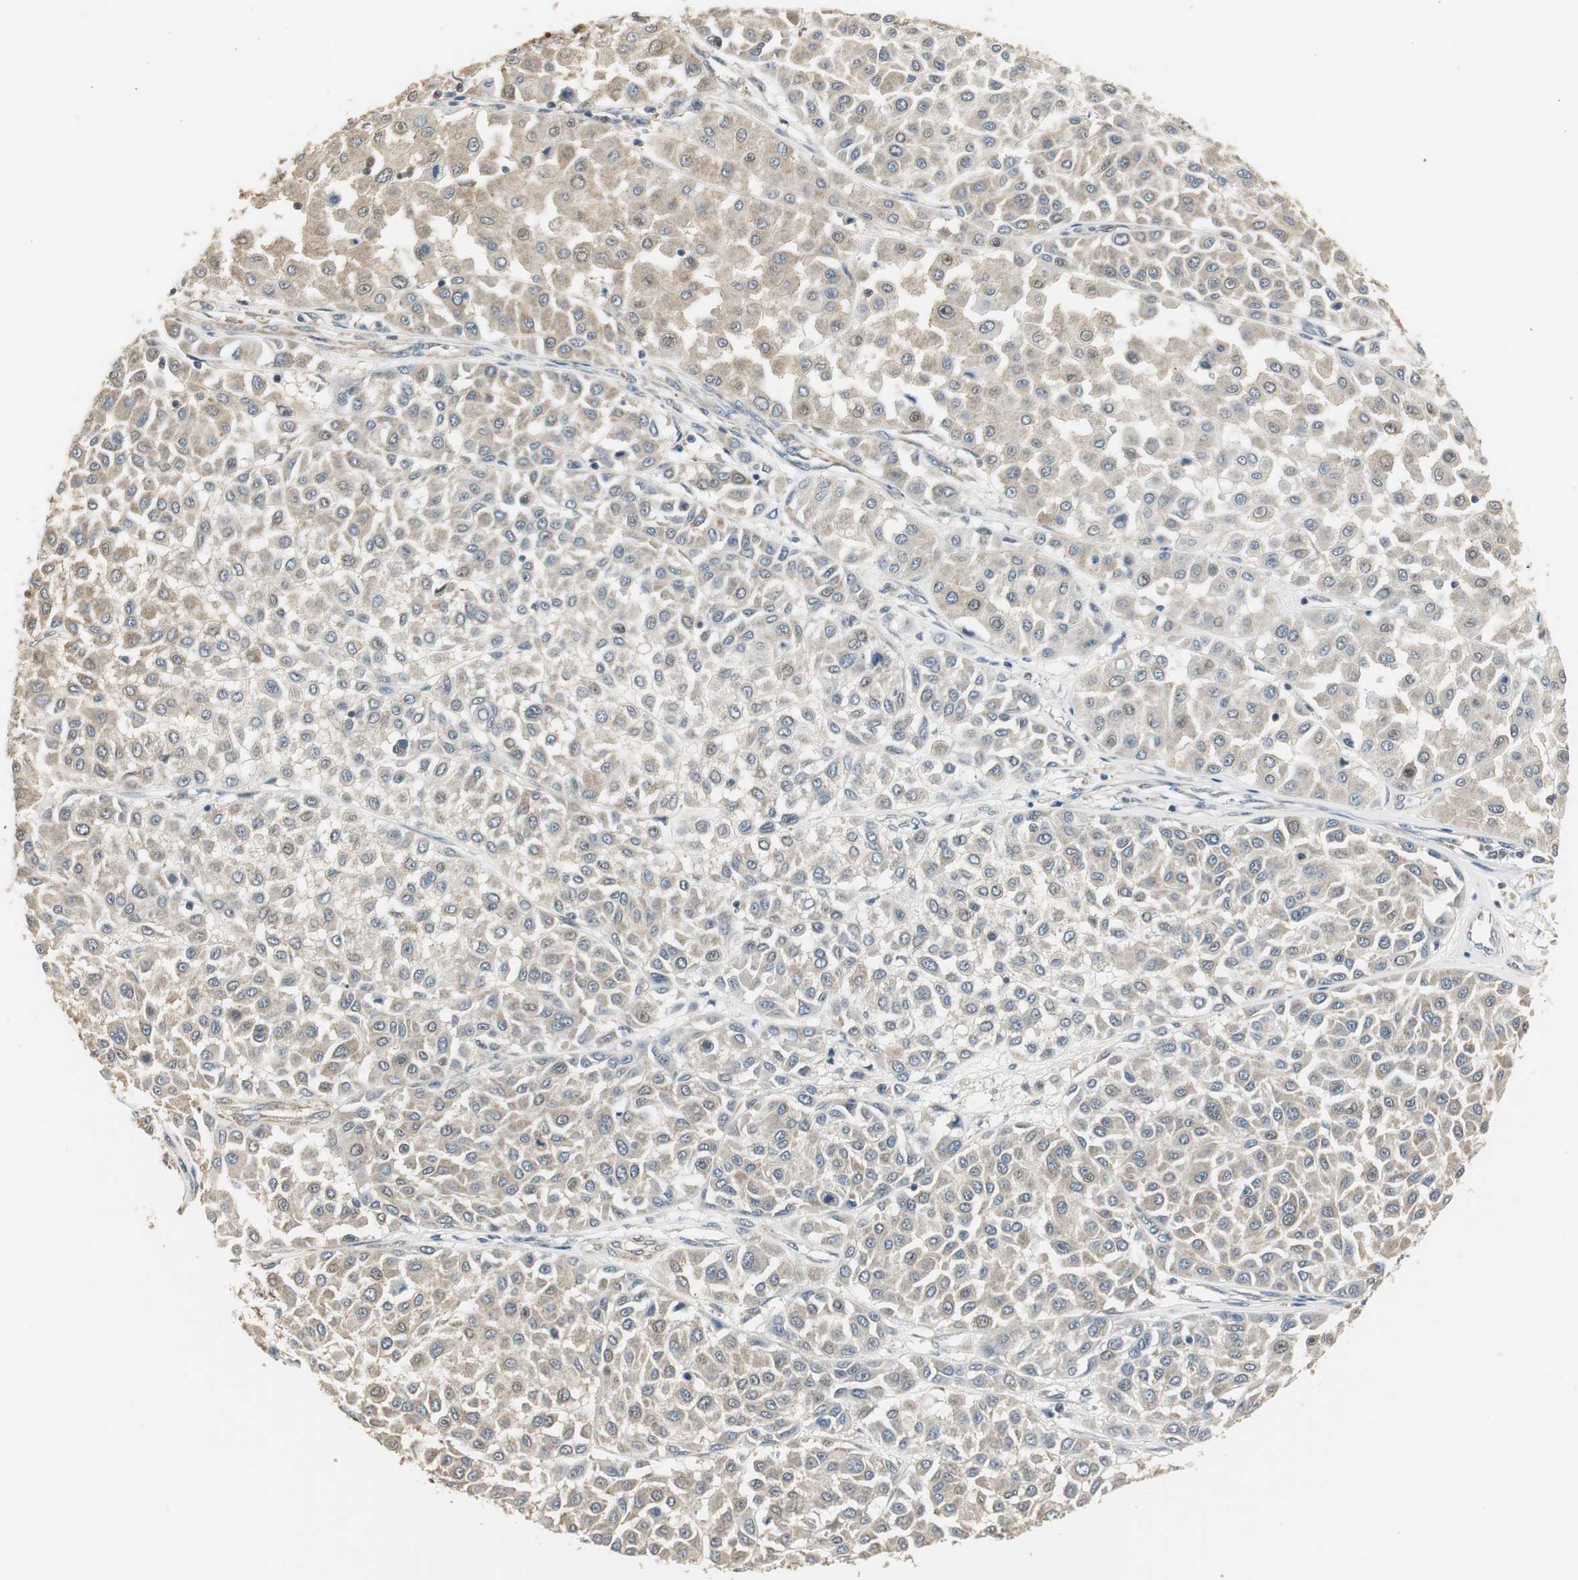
{"staining": {"intensity": "weak", "quantity": ">75%", "location": "cytoplasmic/membranous"}, "tissue": "melanoma", "cell_type": "Tumor cells", "image_type": "cancer", "snomed": [{"axis": "morphology", "description": "Malignant melanoma, Metastatic site"}, {"axis": "topography", "description": "Soft tissue"}], "caption": "The image demonstrates a brown stain indicating the presence of a protein in the cytoplasmic/membranous of tumor cells in melanoma. (brown staining indicates protein expression, while blue staining denotes nuclei).", "gene": "CCT5", "patient": {"sex": "male", "age": 41}}